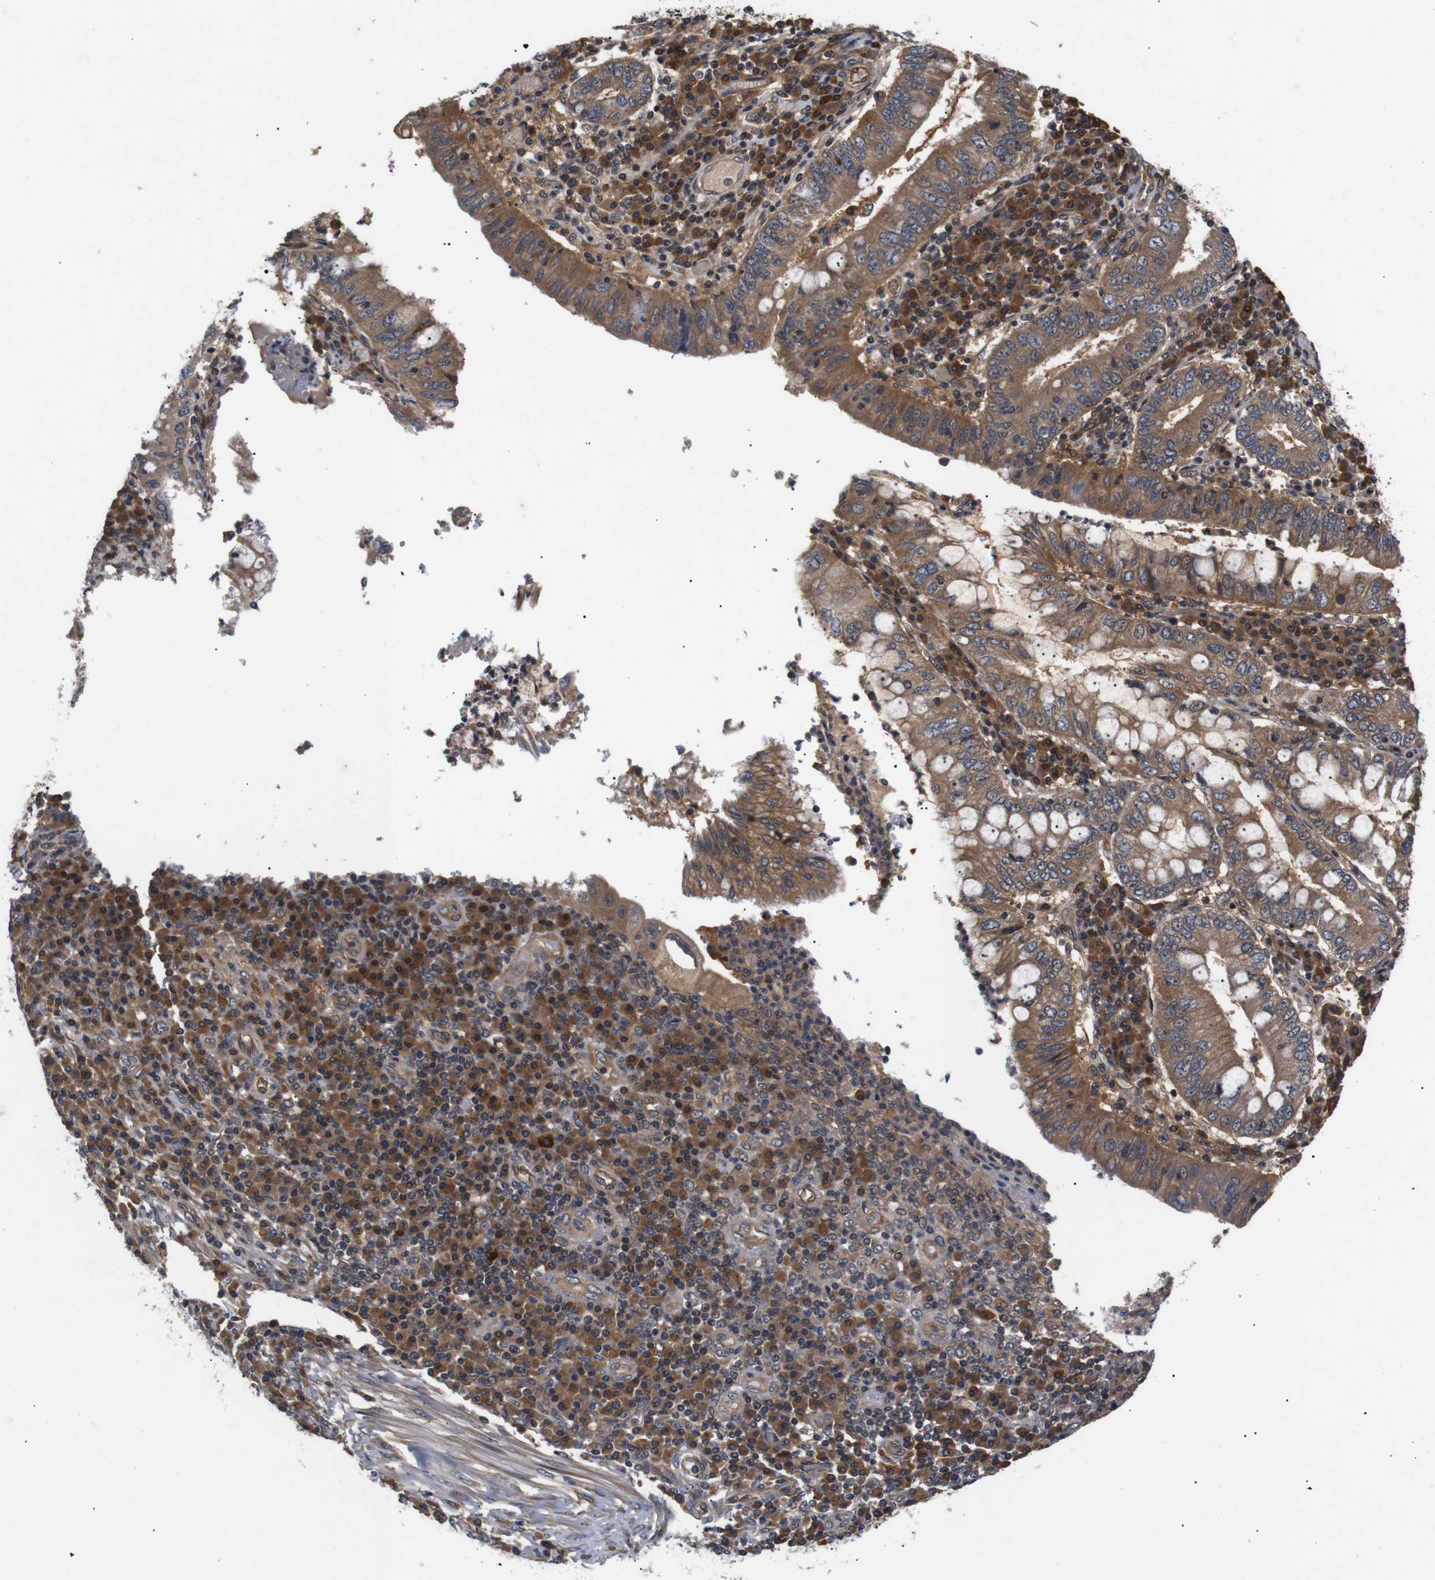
{"staining": {"intensity": "moderate", "quantity": ">75%", "location": "cytoplasmic/membranous"}, "tissue": "stomach cancer", "cell_type": "Tumor cells", "image_type": "cancer", "snomed": [{"axis": "morphology", "description": "Normal tissue, NOS"}, {"axis": "morphology", "description": "Adenocarcinoma, NOS"}, {"axis": "topography", "description": "Esophagus"}, {"axis": "topography", "description": "Stomach, upper"}, {"axis": "topography", "description": "Peripheral nerve tissue"}], "caption": "Protein expression analysis of stomach cancer displays moderate cytoplasmic/membranous staining in approximately >75% of tumor cells.", "gene": "RIPK1", "patient": {"sex": "male", "age": 62}}